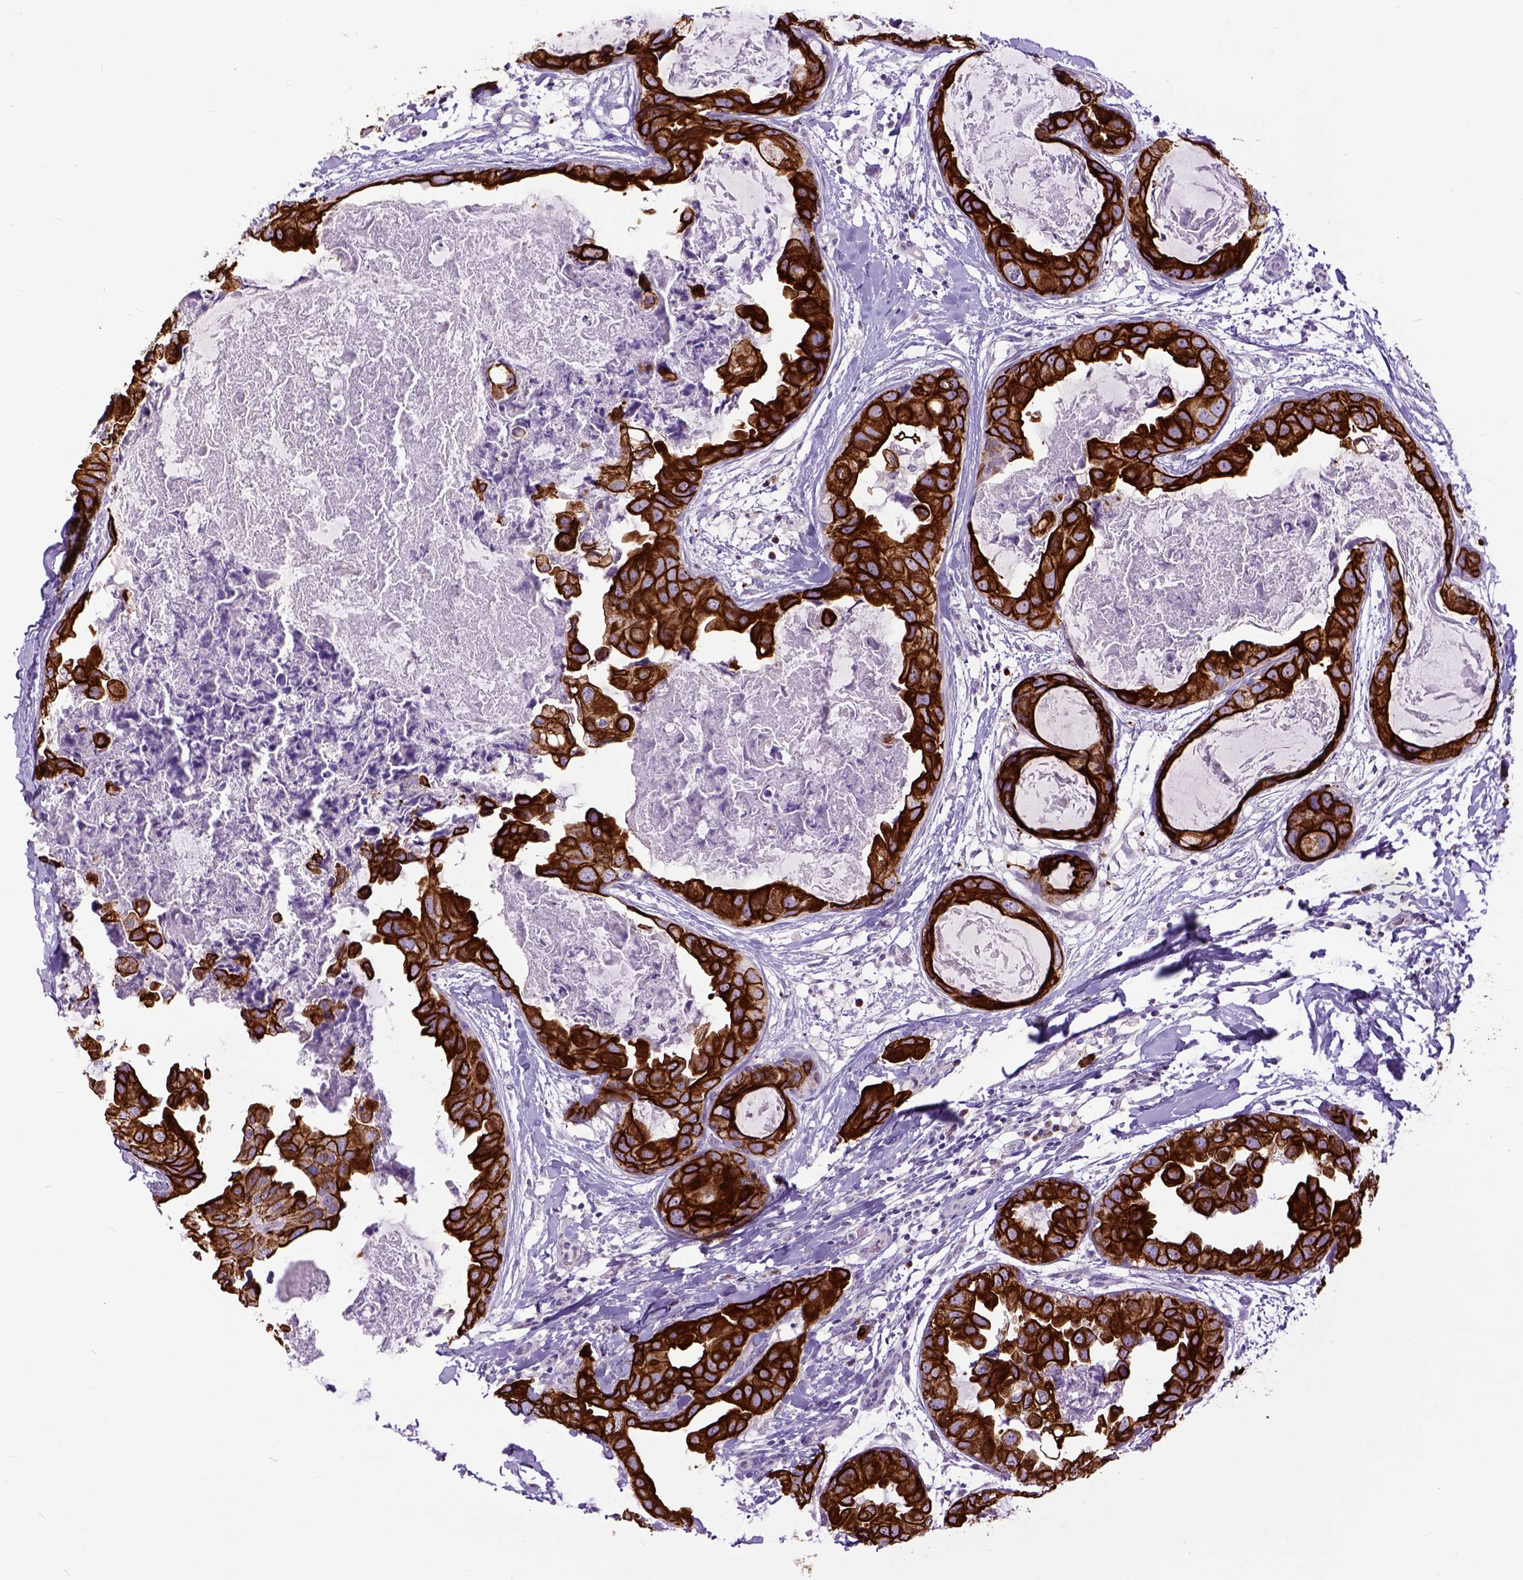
{"staining": {"intensity": "strong", "quantity": ">75%", "location": "cytoplasmic/membranous"}, "tissue": "breast cancer", "cell_type": "Tumor cells", "image_type": "cancer", "snomed": [{"axis": "morphology", "description": "Normal tissue, NOS"}, {"axis": "morphology", "description": "Duct carcinoma"}, {"axis": "topography", "description": "Breast"}], "caption": "A histopathology image of breast cancer (intraductal carcinoma) stained for a protein demonstrates strong cytoplasmic/membranous brown staining in tumor cells. Using DAB (brown) and hematoxylin (blue) stains, captured at high magnification using brightfield microscopy.", "gene": "RAB25", "patient": {"sex": "female", "age": 40}}